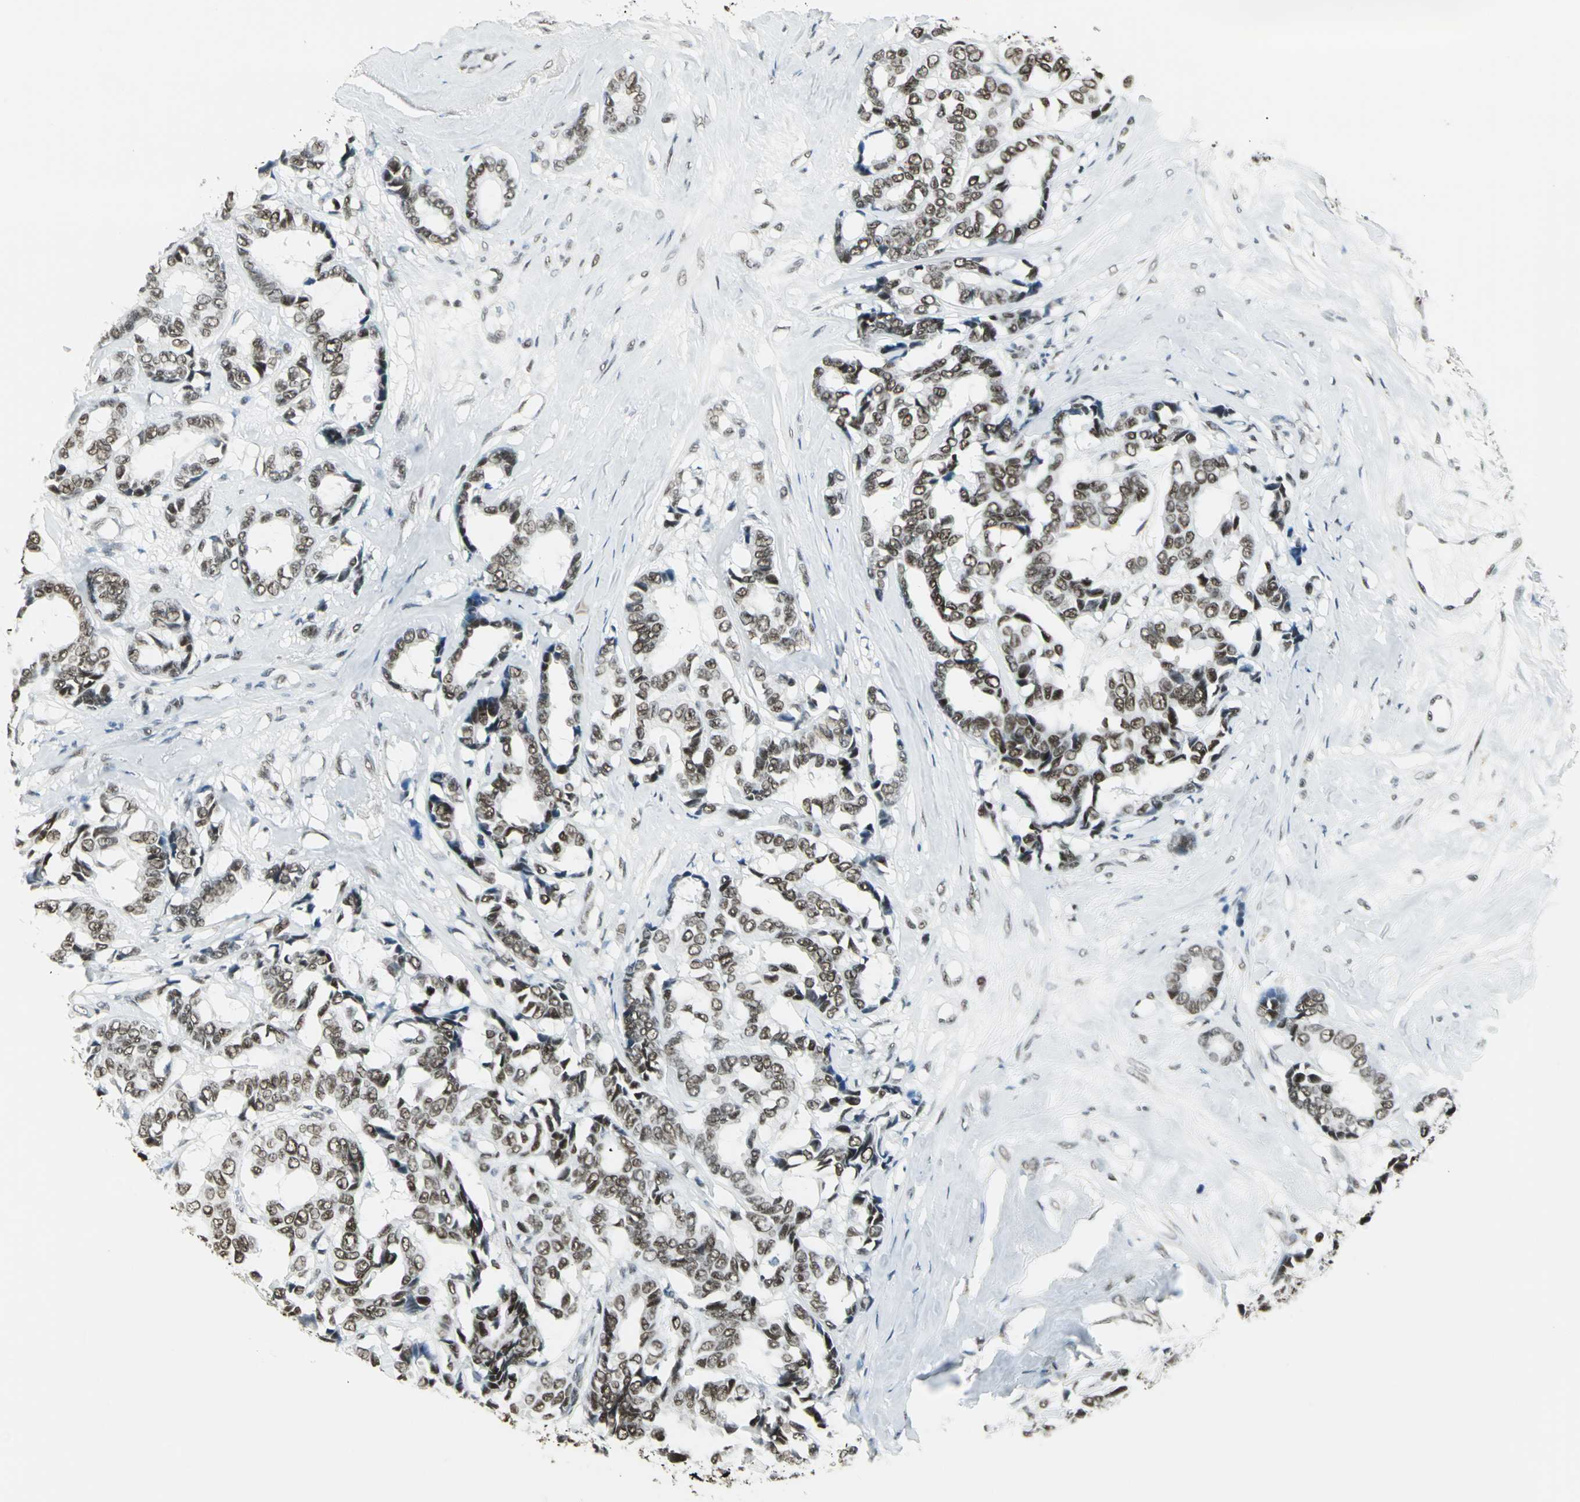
{"staining": {"intensity": "moderate", "quantity": ">75%", "location": "nuclear"}, "tissue": "breast cancer", "cell_type": "Tumor cells", "image_type": "cancer", "snomed": [{"axis": "morphology", "description": "Duct carcinoma"}, {"axis": "topography", "description": "Breast"}], "caption": "Moderate nuclear protein staining is seen in about >75% of tumor cells in breast infiltrating ductal carcinoma. The staining is performed using DAB (3,3'-diaminobenzidine) brown chromogen to label protein expression. The nuclei are counter-stained blue using hematoxylin.", "gene": "ADNP", "patient": {"sex": "female", "age": 87}}